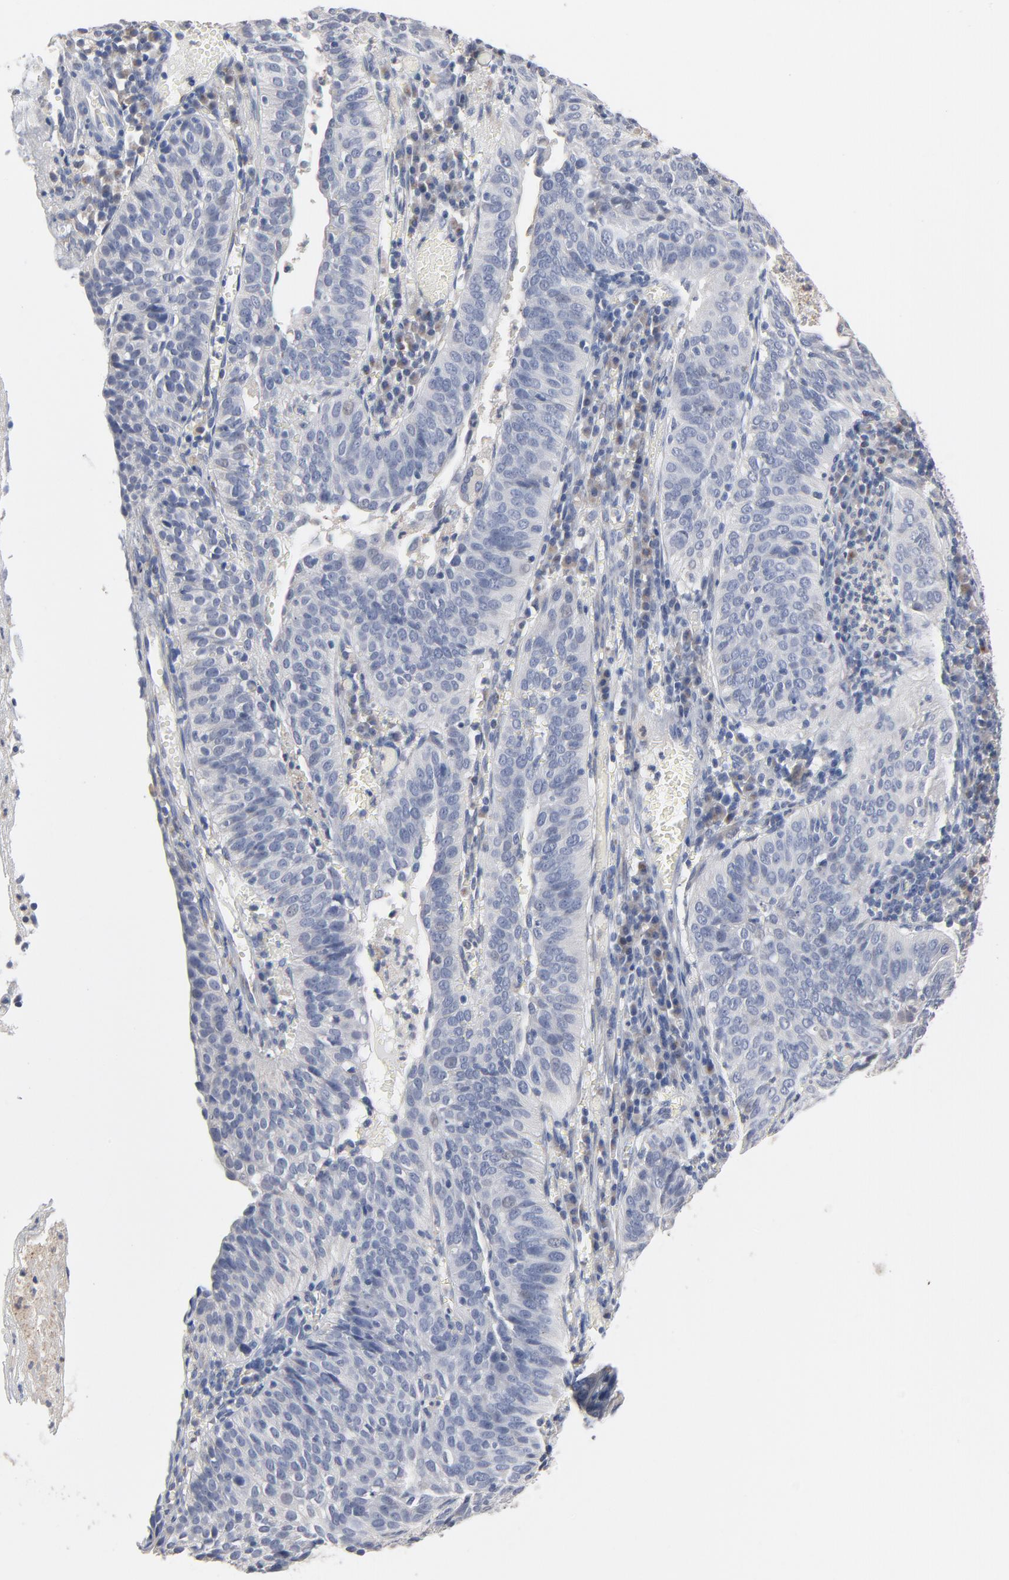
{"staining": {"intensity": "negative", "quantity": "none", "location": "none"}, "tissue": "cervical cancer", "cell_type": "Tumor cells", "image_type": "cancer", "snomed": [{"axis": "morphology", "description": "Squamous cell carcinoma, NOS"}, {"axis": "topography", "description": "Cervix"}], "caption": "A micrograph of cervical cancer stained for a protein exhibits no brown staining in tumor cells.", "gene": "AK7", "patient": {"sex": "female", "age": 39}}